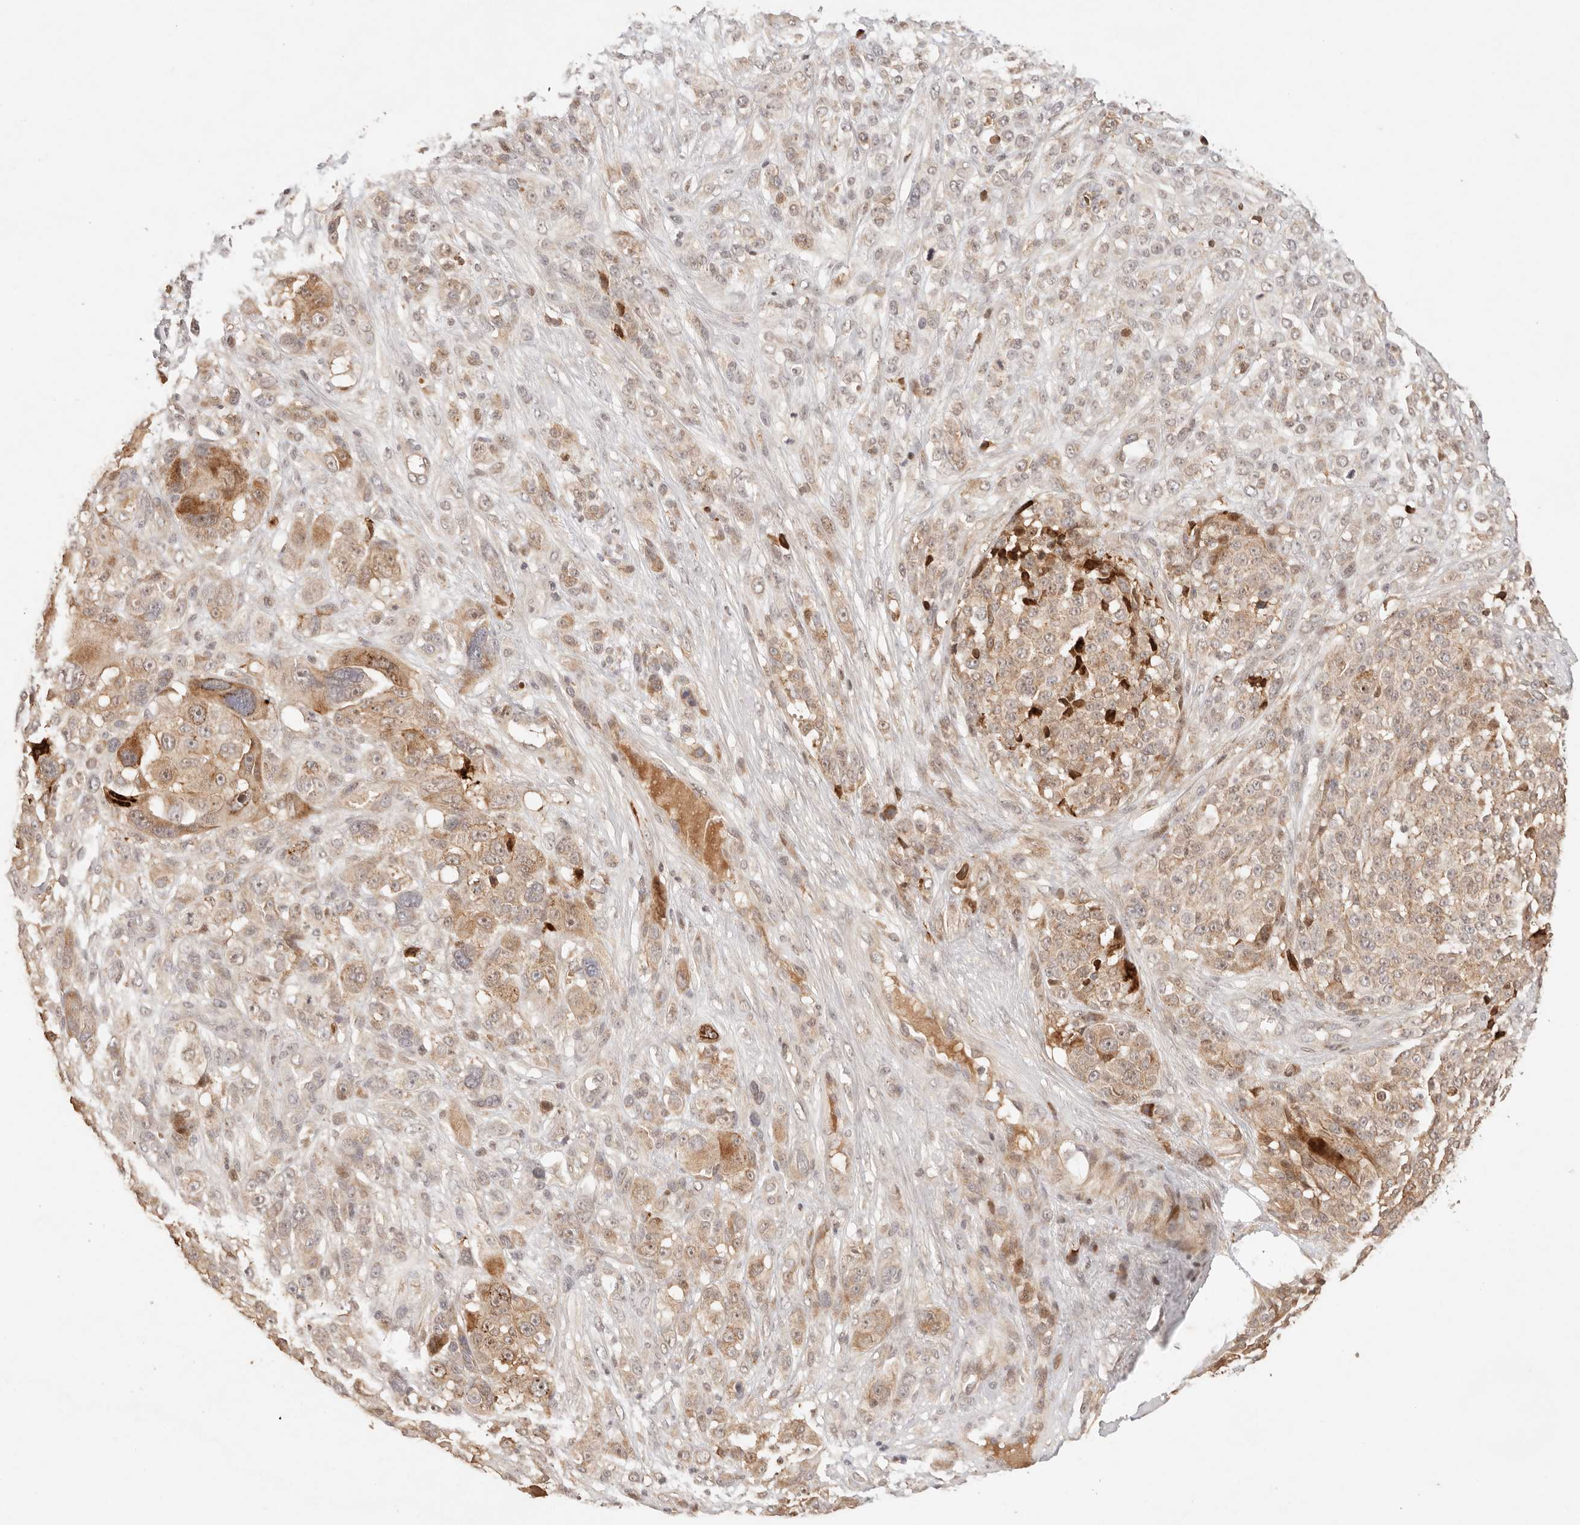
{"staining": {"intensity": "weak", "quantity": ">75%", "location": "cytoplasmic/membranous"}, "tissue": "melanoma", "cell_type": "Tumor cells", "image_type": "cancer", "snomed": [{"axis": "morphology", "description": "Malignant melanoma, NOS"}, {"axis": "topography", "description": "Skin"}], "caption": "IHC (DAB) staining of melanoma exhibits weak cytoplasmic/membranous protein expression in approximately >75% of tumor cells.", "gene": "PHLDA3", "patient": {"sex": "female", "age": 55}}